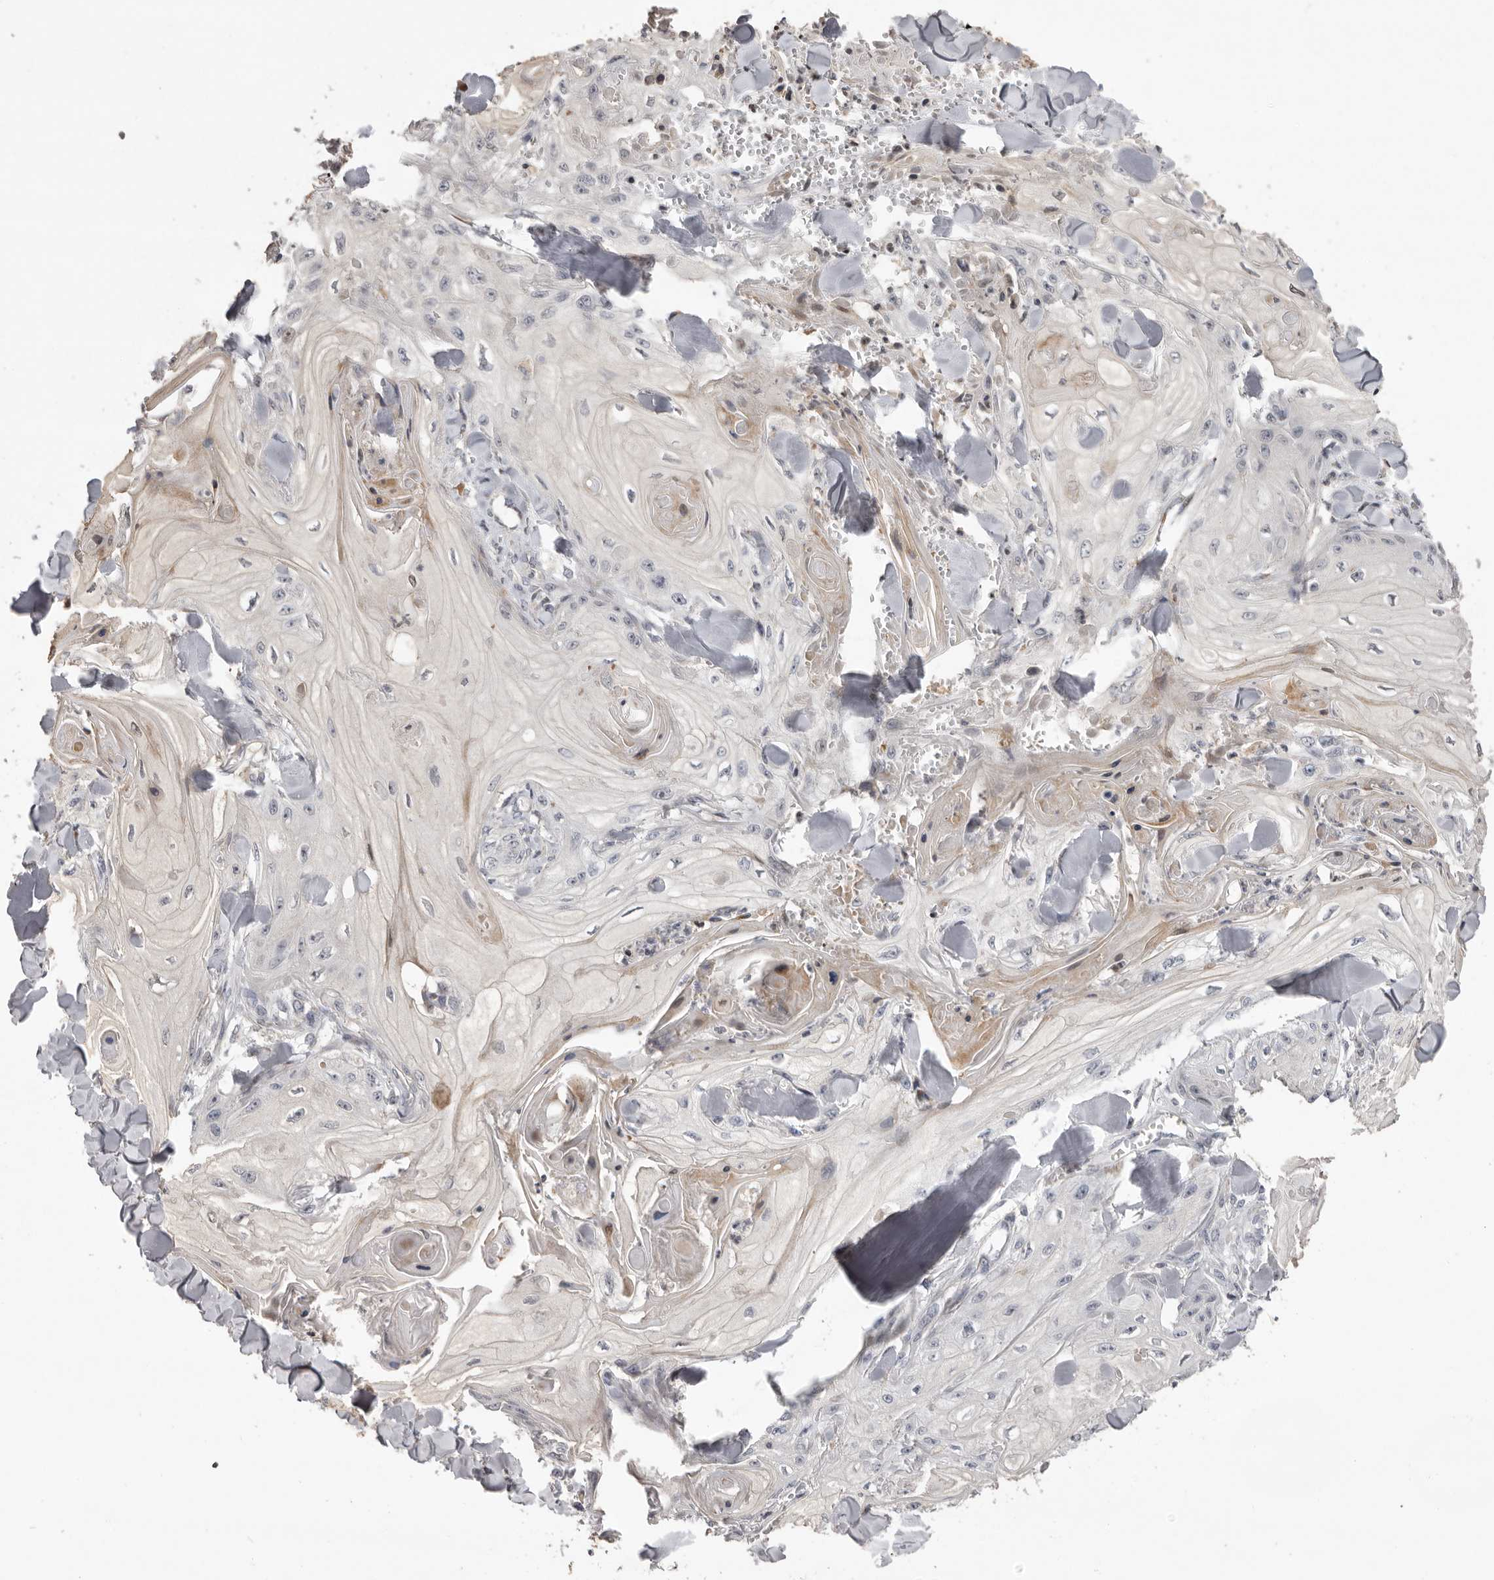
{"staining": {"intensity": "negative", "quantity": "none", "location": "none"}, "tissue": "skin cancer", "cell_type": "Tumor cells", "image_type": "cancer", "snomed": [{"axis": "morphology", "description": "Squamous cell carcinoma, NOS"}, {"axis": "topography", "description": "Skin"}], "caption": "The image reveals no staining of tumor cells in skin squamous cell carcinoma. (Stains: DAB immunohistochemistry with hematoxylin counter stain, Microscopy: brightfield microscopy at high magnification).", "gene": "AZIN1", "patient": {"sex": "male", "age": 74}}